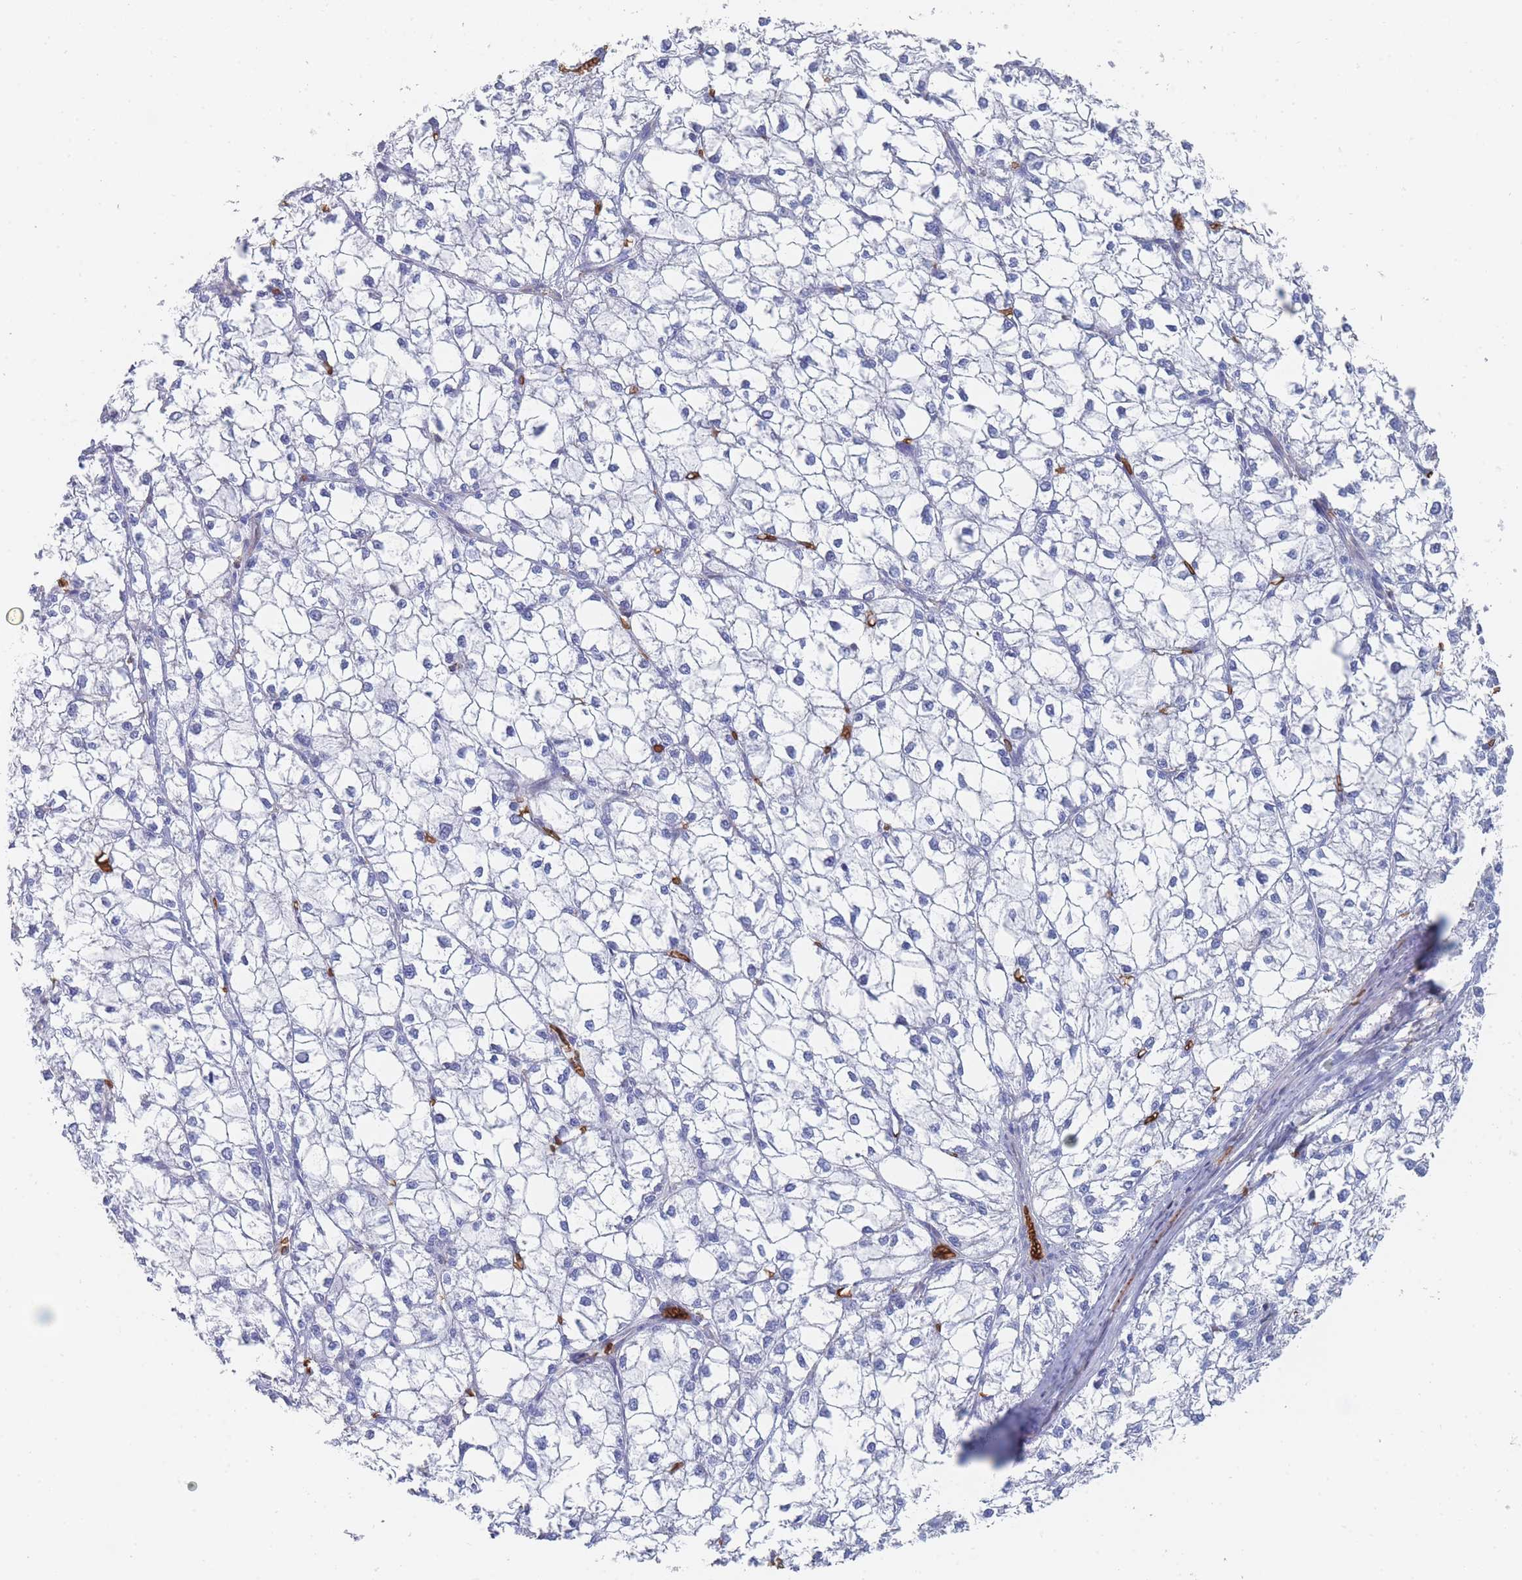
{"staining": {"intensity": "negative", "quantity": "none", "location": "none"}, "tissue": "liver cancer", "cell_type": "Tumor cells", "image_type": "cancer", "snomed": [{"axis": "morphology", "description": "Carcinoma, Hepatocellular, NOS"}, {"axis": "topography", "description": "Liver"}], "caption": "Tumor cells show no significant protein expression in liver cancer (hepatocellular carcinoma).", "gene": "SLC2A1", "patient": {"sex": "female", "age": 43}}